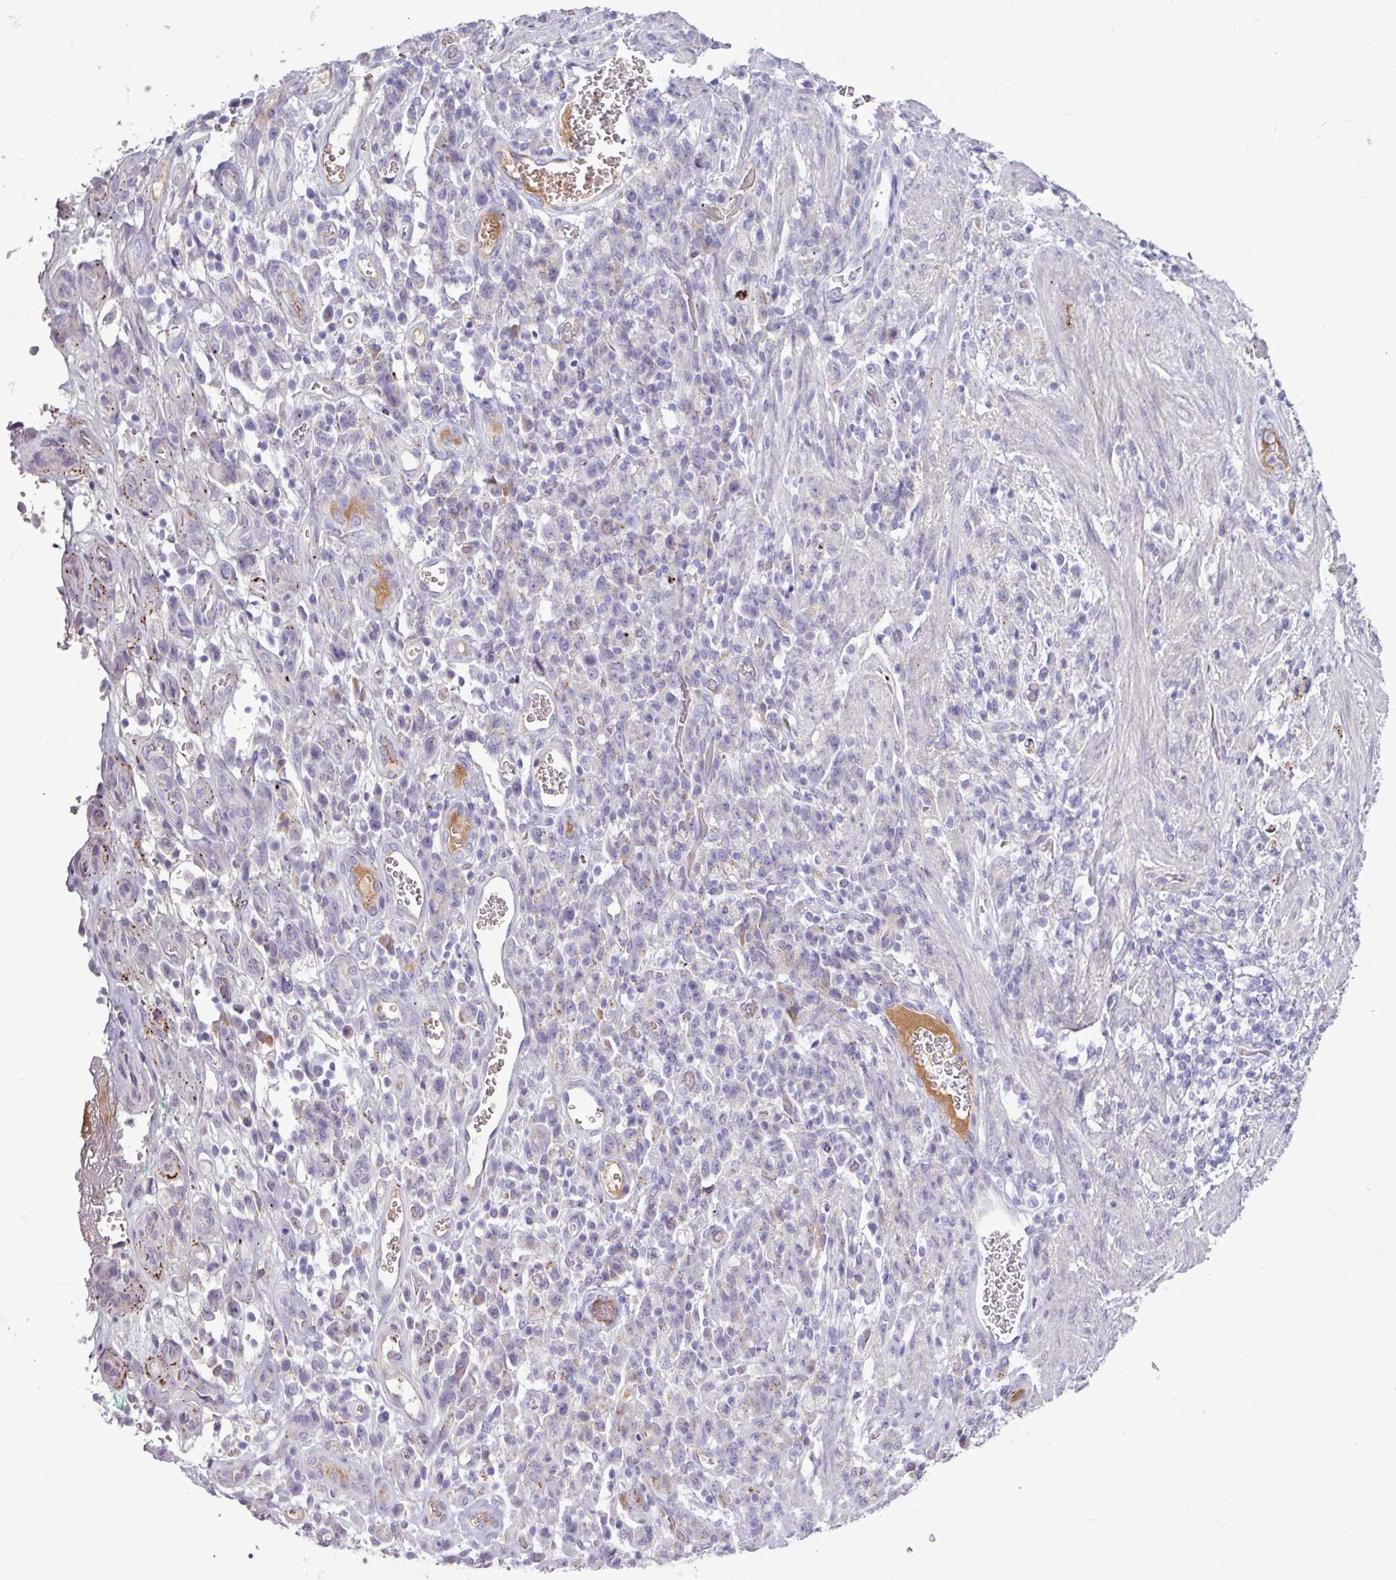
{"staining": {"intensity": "negative", "quantity": "none", "location": "none"}, "tissue": "stomach cancer", "cell_type": "Tumor cells", "image_type": "cancer", "snomed": [{"axis": "morphology", "description": "Adenocarcinoma, NOS"}, {"axis": "topography", "description": "Stomach"}], "caption": "Tumor cells show no significant protein positivity in stomach cancer.", "gene": "C4B", "patient": {"sex": "male", "age": 77}}